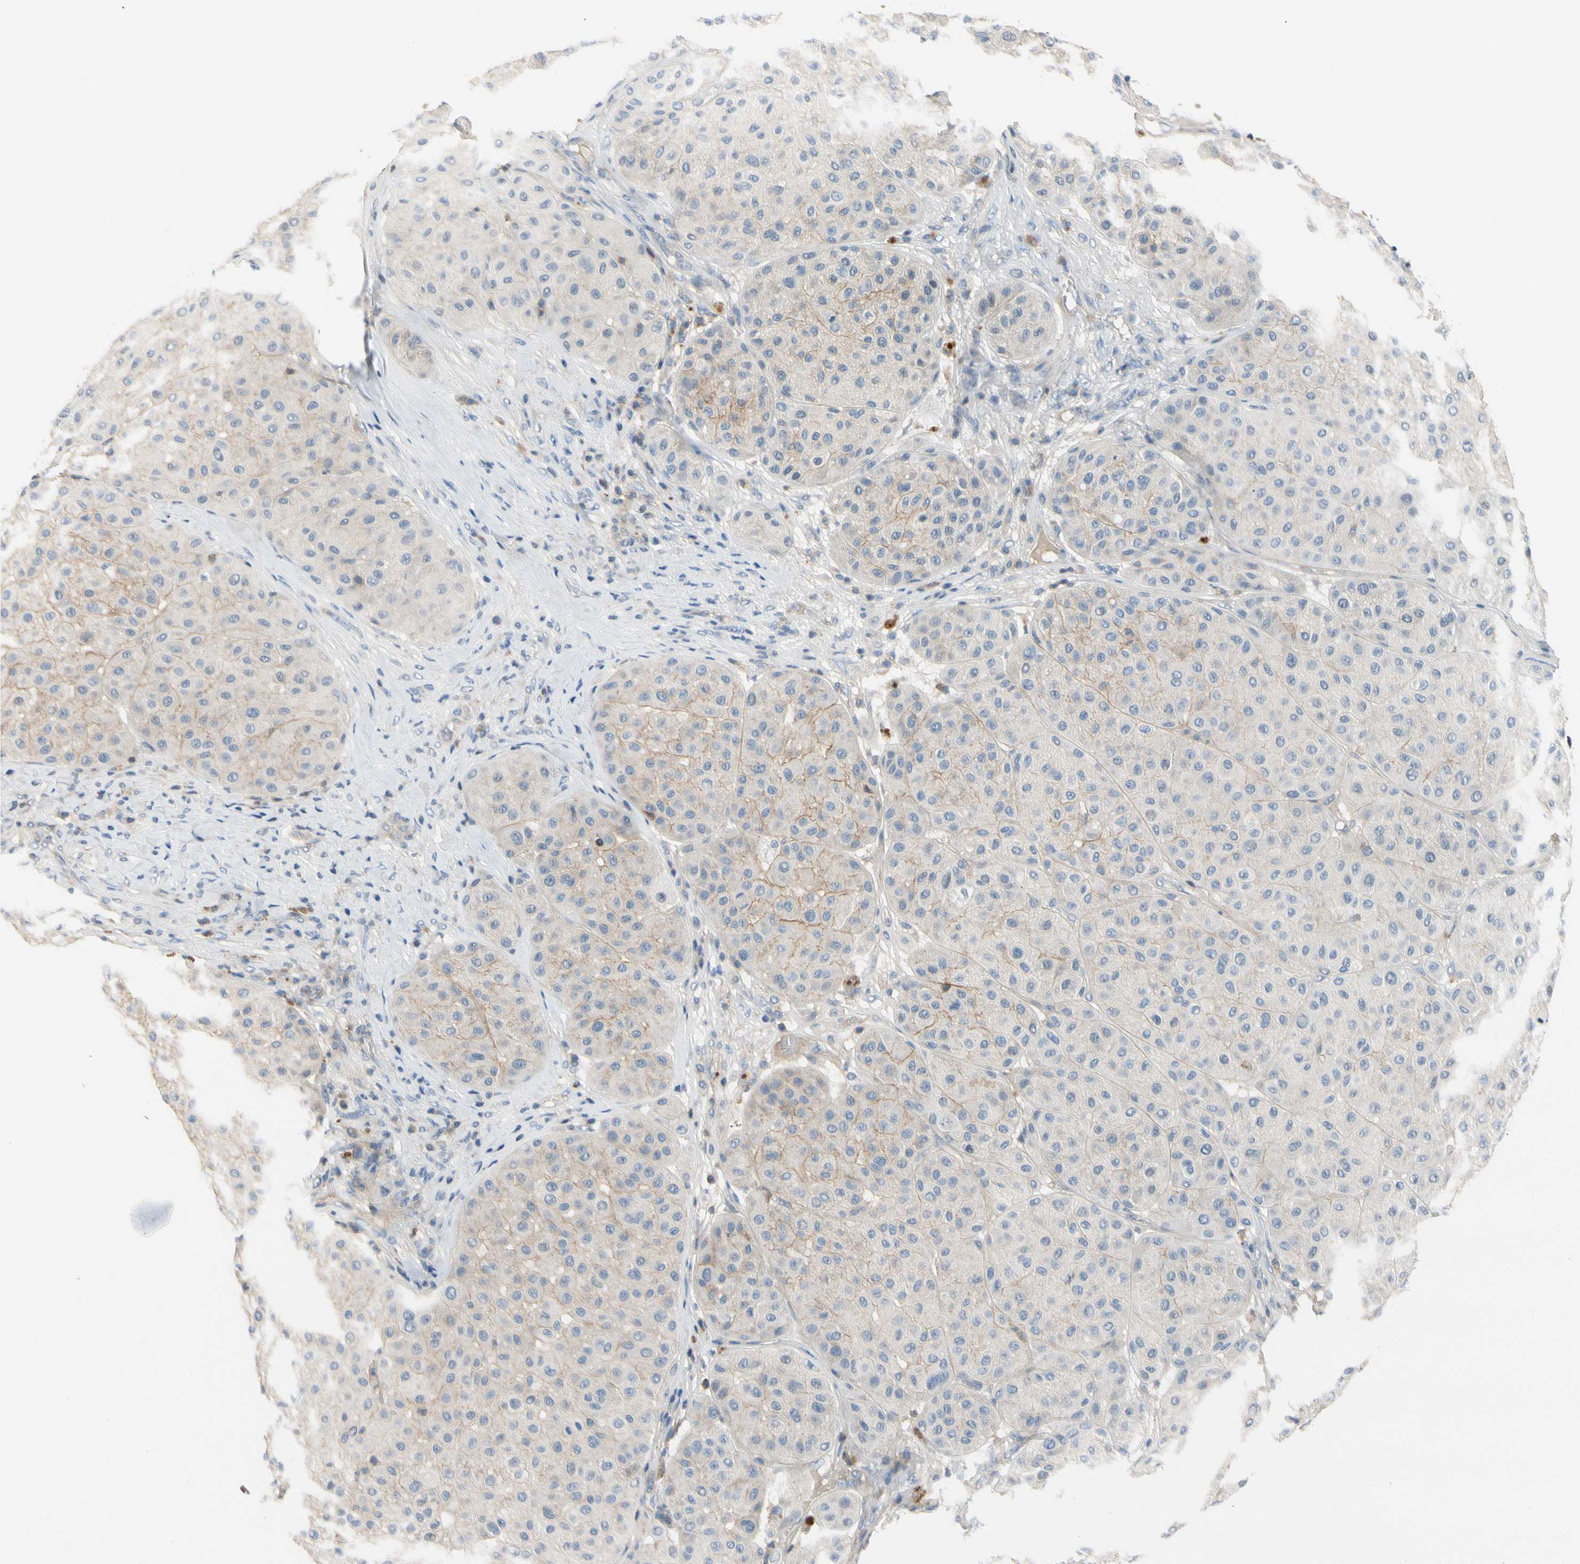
{"staining": {"intensity": "weak", "quantity": ">75%", "location": "cytoplasmic/membranous"}, "tissue": "melanoma", "cell_type": "Tumor cells", "image_type": "cancer", "snomed": [{"axis": "morphology", "description": "Normal tissue, NOS"}, {"axis": "morphology", "description": "Malignant melanoma, Metastatic site"}, {"axis": "topography", "description": "Skin"}], "caption": "This is a histology image of immunohistochemistry (IHC) staining of melanoma, which shows weak expression in the cytoplasmic/membranous of tumor cells.", "gene": "TNFRSF18", "patient": {"sex": "male", "age": 41}}